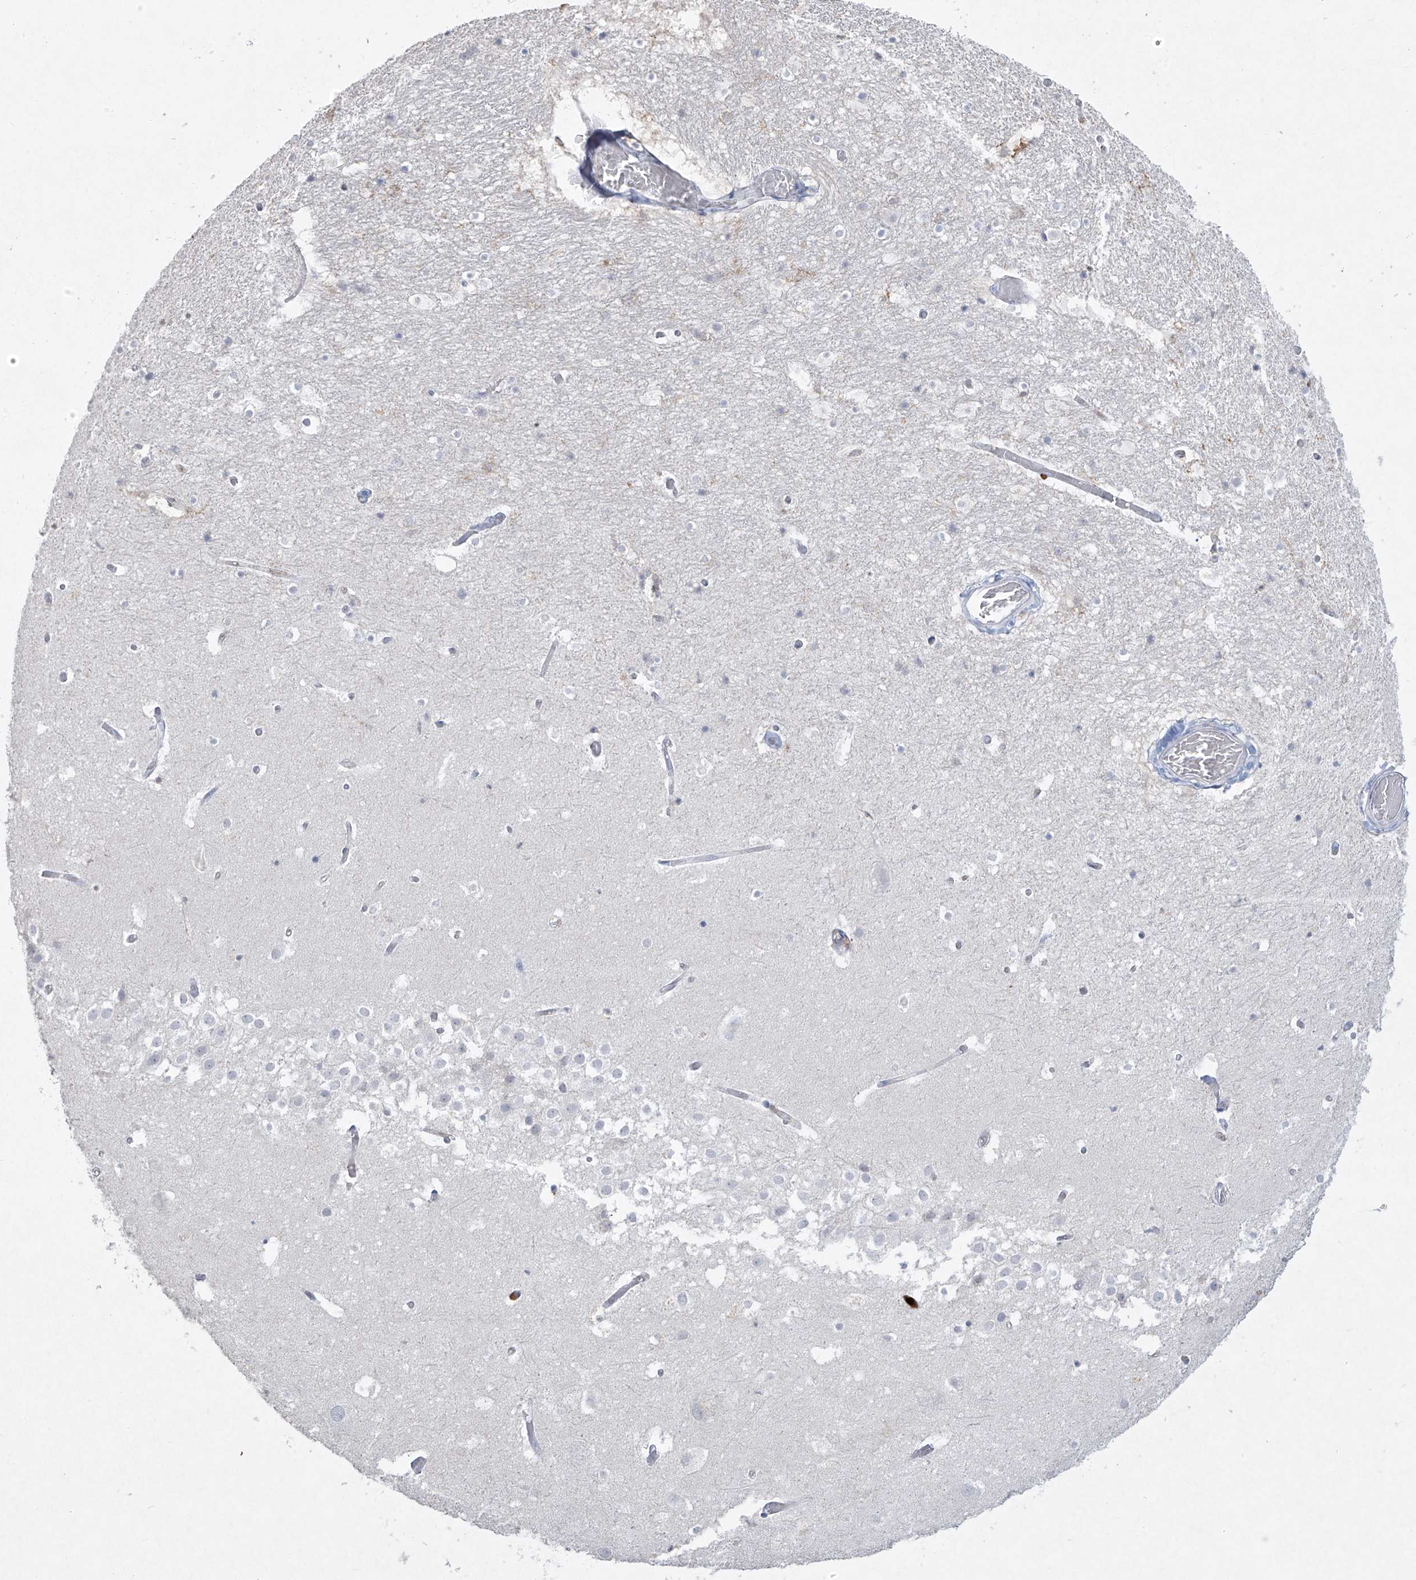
{"staining": {"intensity": "negative", "quantity": "none", "location": "none"}, "tissue": "hippocampus", "cell_type": "Glial cells", "image_type": "normal", "snomed": [{"axis": "morphology", "description": "Normal tissue, NOS"}, {"axis": "topography", "description": "Hippocampus"}], "caption": "A high-resolution micrograph shows immunohistochemistry (IHC) staining of unremarkable hippocampus, which displays no significant staining in glial cells. (IHC, brightfield microscopy, high magnification).", "gene": "FCGR3A", "patient": {"sex": "female", "age": 52}}